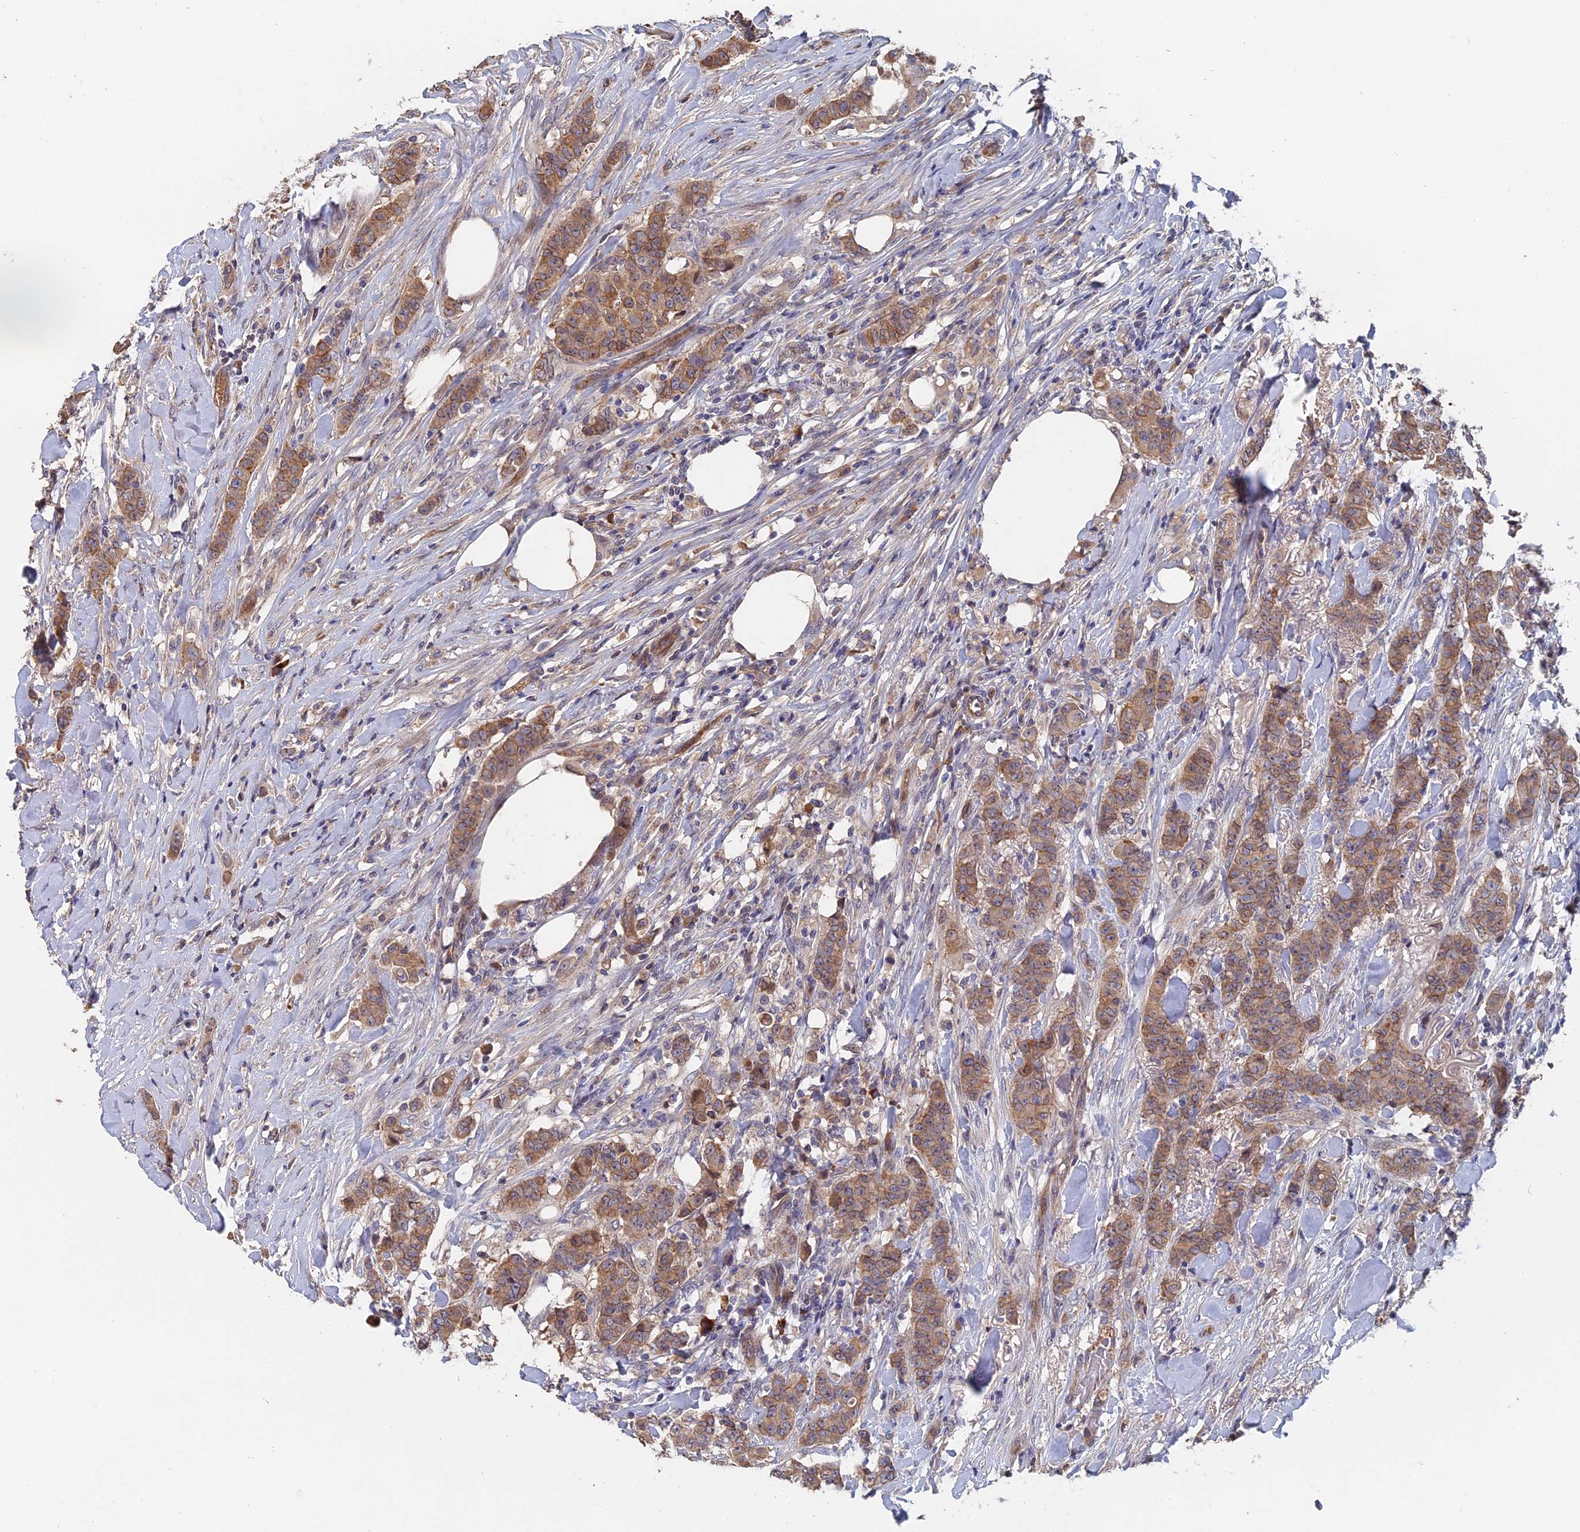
{"staining": {"intensity": "moderate", "quantity": ">75%", "location": "cytoplasmic/membranous"}, "tissue": "breast cancer", "cell_type": "Tumor cells", "image_type": "cancer", "snomed": [{"axis": "morphology", "description": "Duct carcinoma"}, {"axis": "topography", "description": "Breast"}], "caption": "Breast cancer (infiltrating ductal carcinoma) tissue exhibits moderate cytoplasmic/membranous staining in approximately >75% of tumor cells, visualized by immunohistochemistry.", "gene": "SLC33A1", "patient": {"sex": "female", "age": 40}}